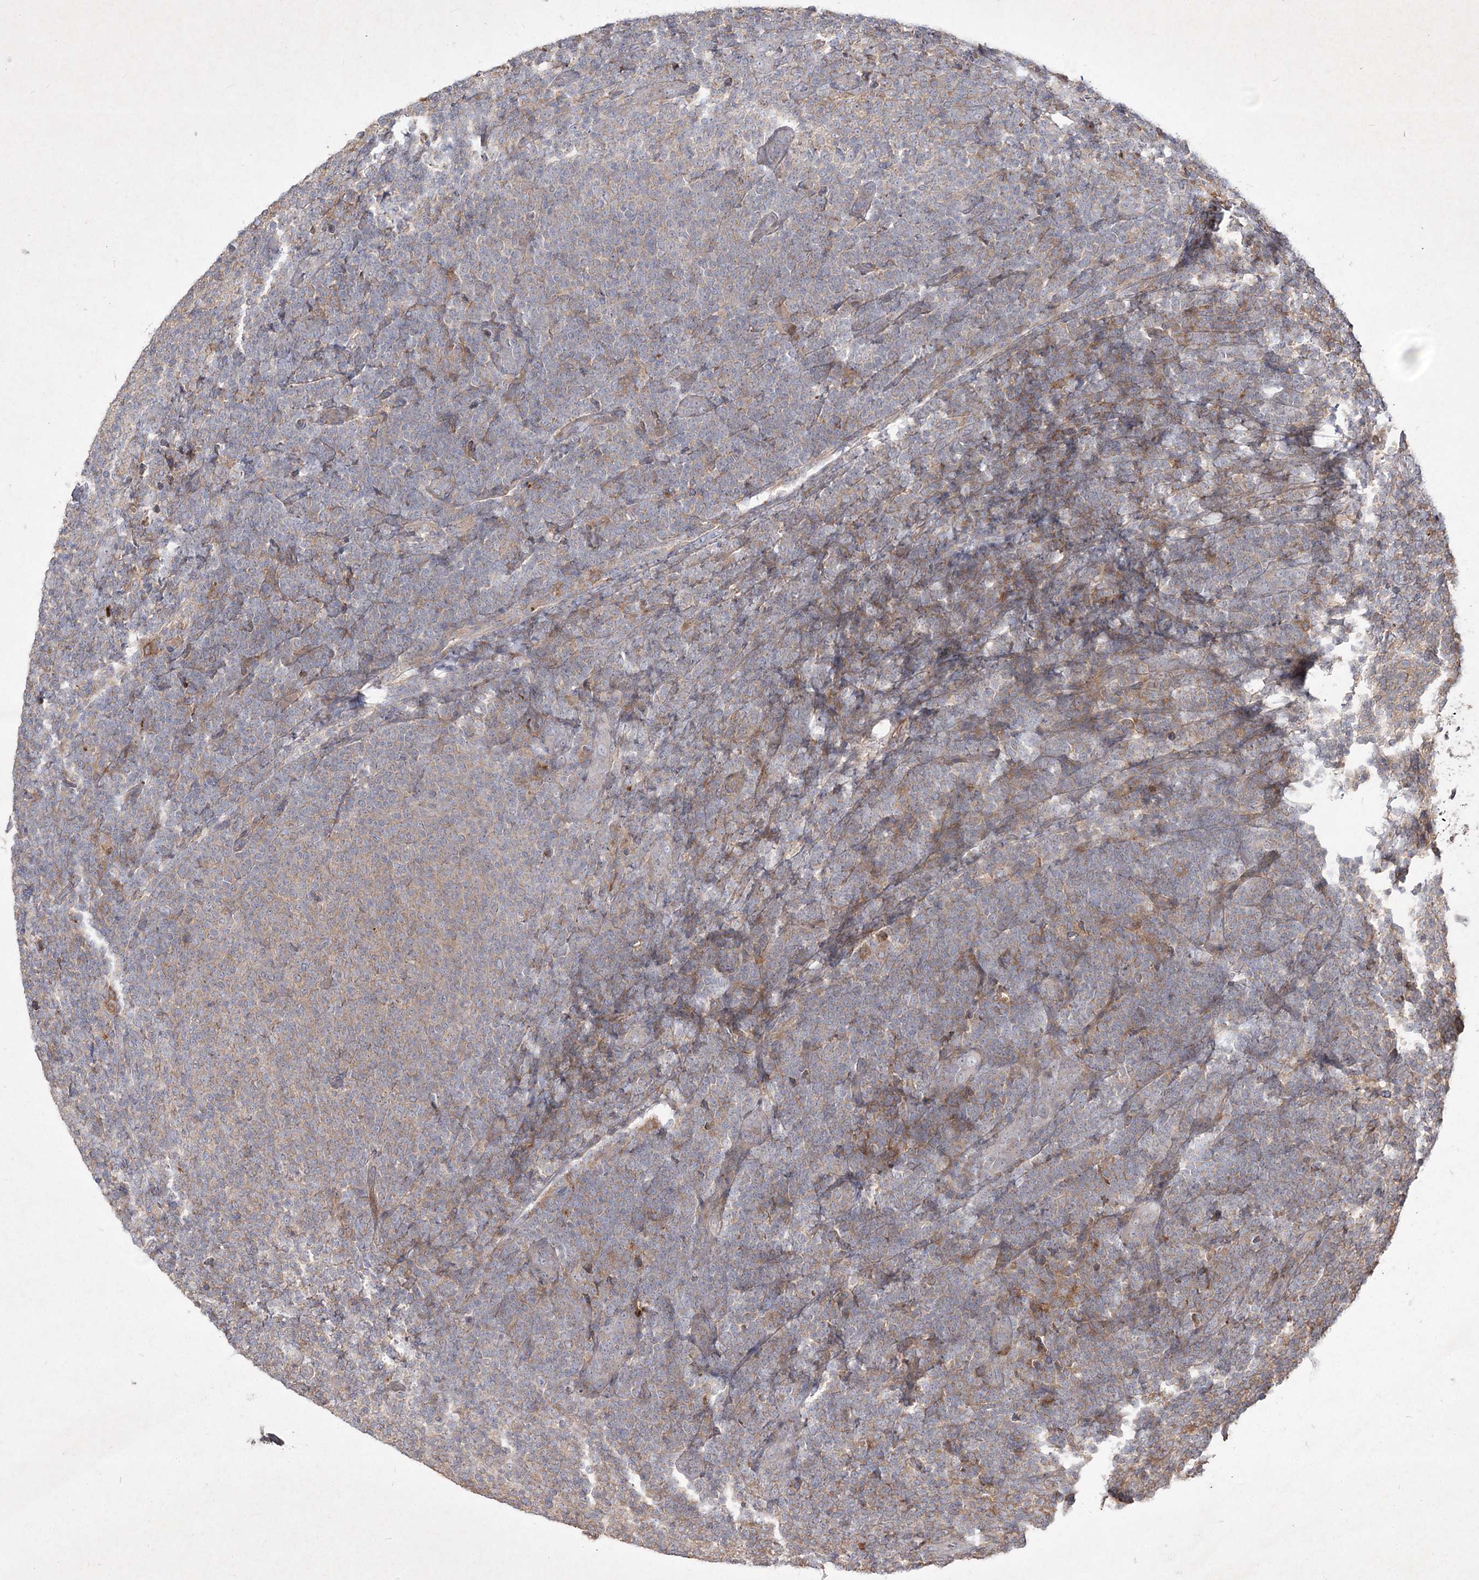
{"staining": {"intensity": "weak", "quantity": "25%-75%", "location": "cytoplasmic/membranous"}, "tissue": "lymphoma", "cell_type": "Tumor cells", "image_type": "cancer", "snomed": [{"axis": "morphology", "description": "Malignant lymphoma, non-Hodgkin's type, Low grade"}, {"axis": "topography", "description": "Lymph node"}], "caption": "Weak cytoplasmic/membranous protein expression is seen in about 25%-75% of tumor cells in lymphoma.", "gene": "CIB2", "patient": {"sex": "male", "age": 66}}